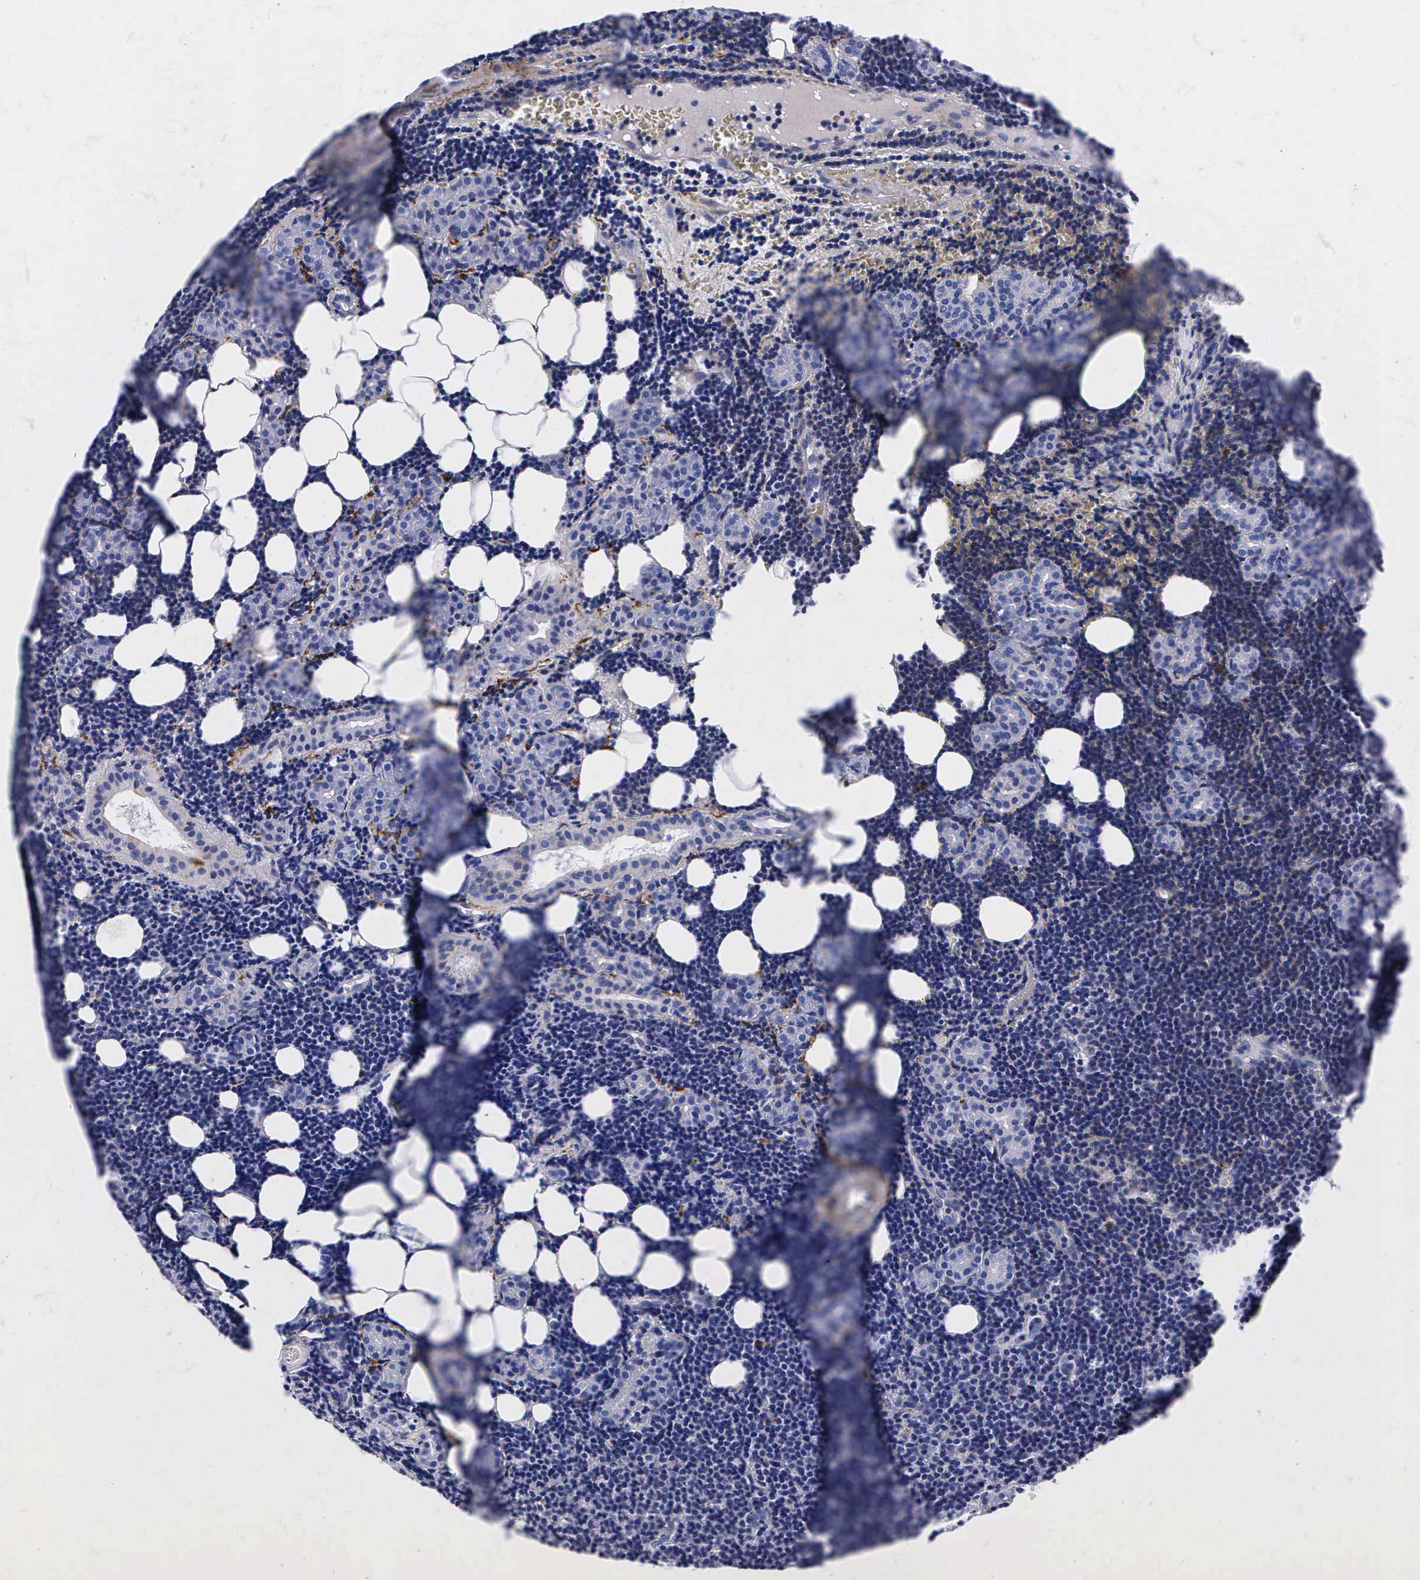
{"staining": {"intensity": "negative", "quantity": "none", "location": "none"}, "tissue": "lymphoma", "cell_type": "Tumor cells", "image_type": "cancer", "snomed": [{"axis": "morphology", "description": "Malignant lymphoma, non-Hodgkin's type, Low grade"}, {"axis": "topography", "description": "Lymph node"}], "caption": "This is an immunohistochemistry (IHC) image of human lymphoma. There is no staining in tumor cells.", "gene": "ENO2", "patient": {"sex": "male", "age": 57}}